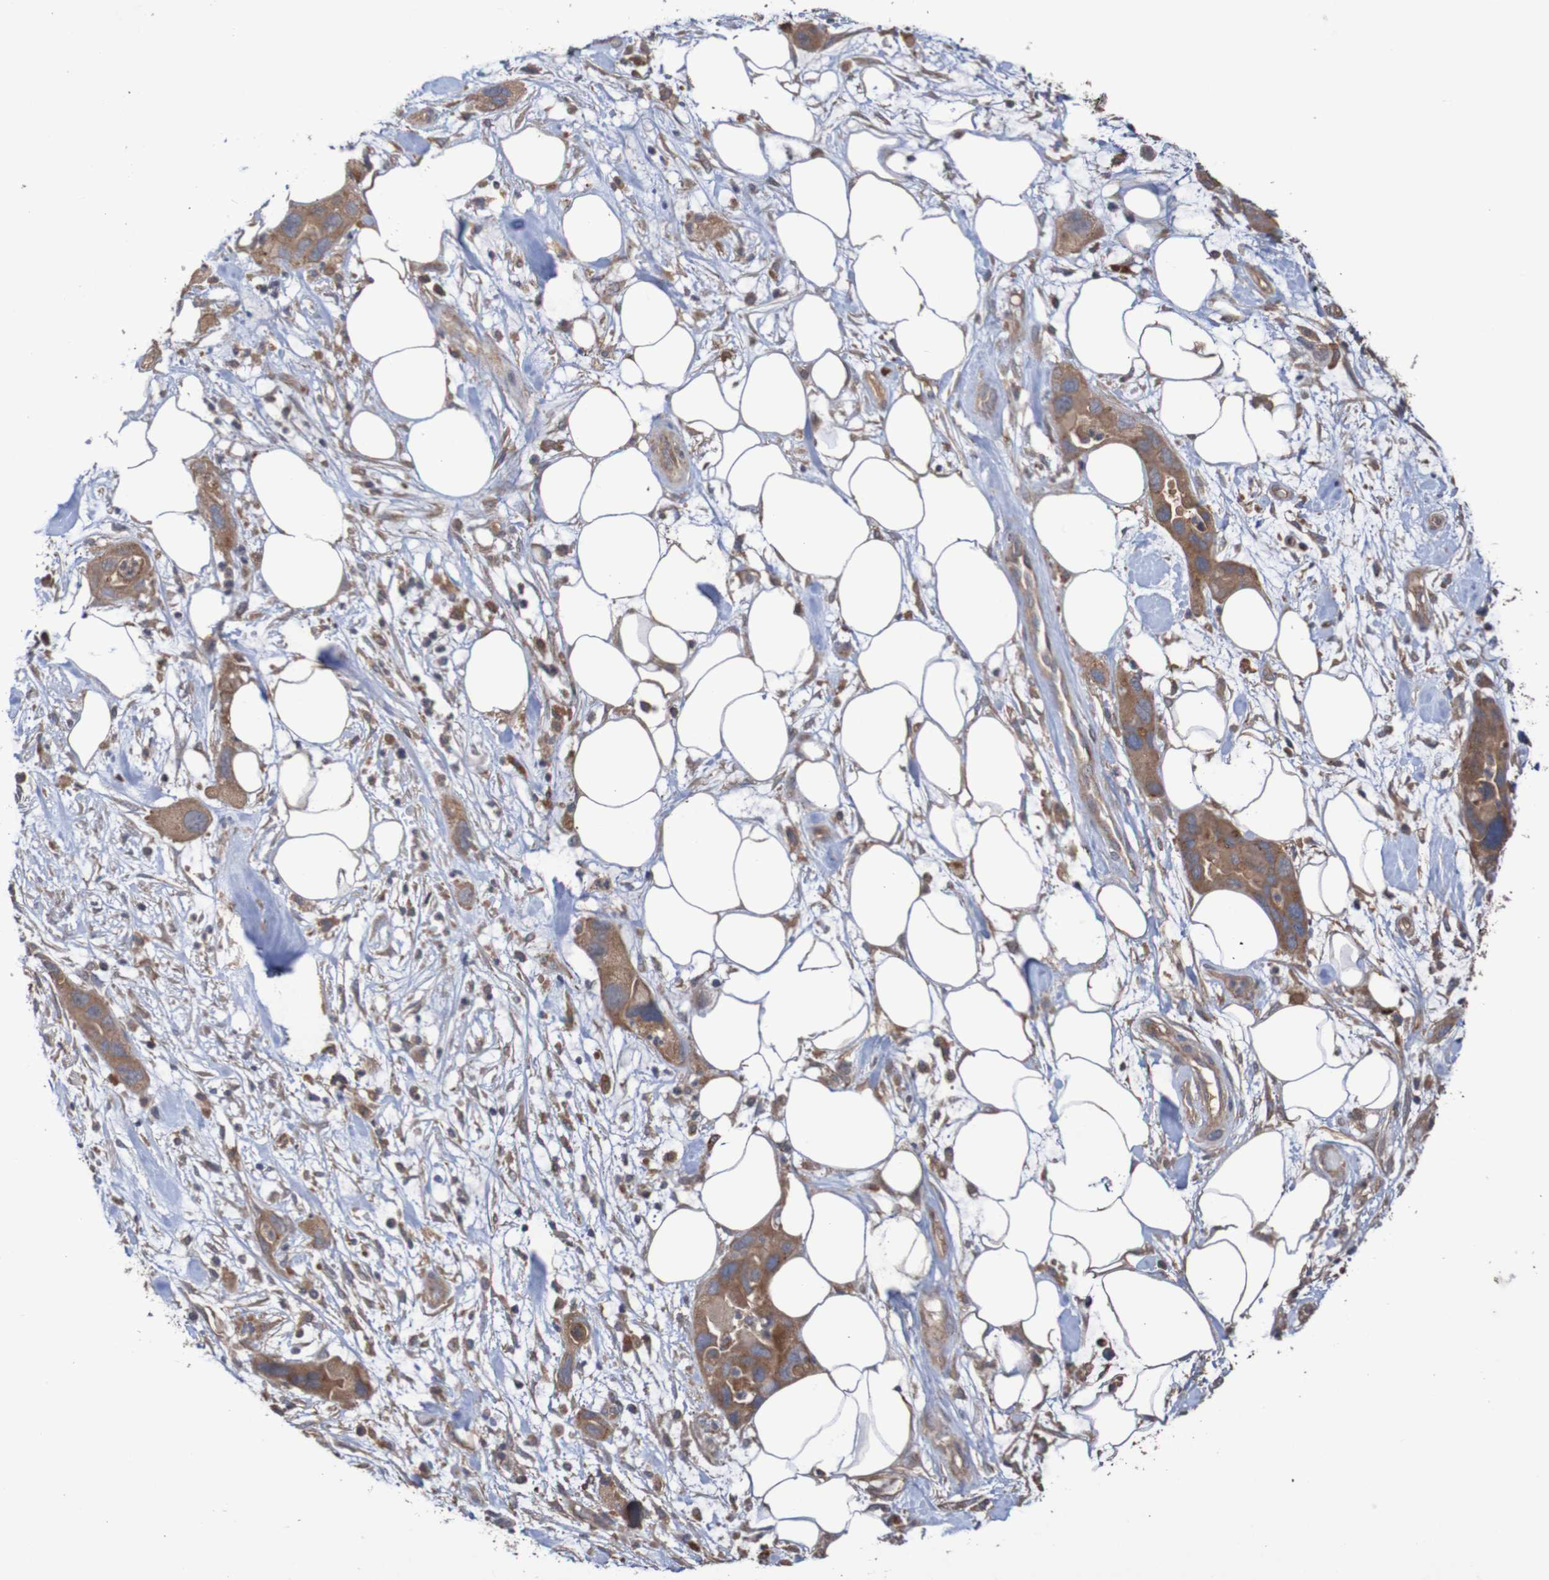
{"staining": {"intensity": "moderate", "quantity": ">75%", "location": "cytoplasmic/membranous"}, "tissue": "pancreatic cancer", "cell_type": "Tumor cells", "image_type": "cancer", "snomed": [{"axis": "morphology", "description": "Adenocarcinoma, NOS"}, {"axis": "topography", "description": "Pancreas"}], "caption": "Moderate cytoplasmic/membranous protein positivity is present in about >75% of tumor cells in adenocarcinoma (pancreatic).", "gene": "PHYH", "patient": {"sex": "female", "age": 71}}